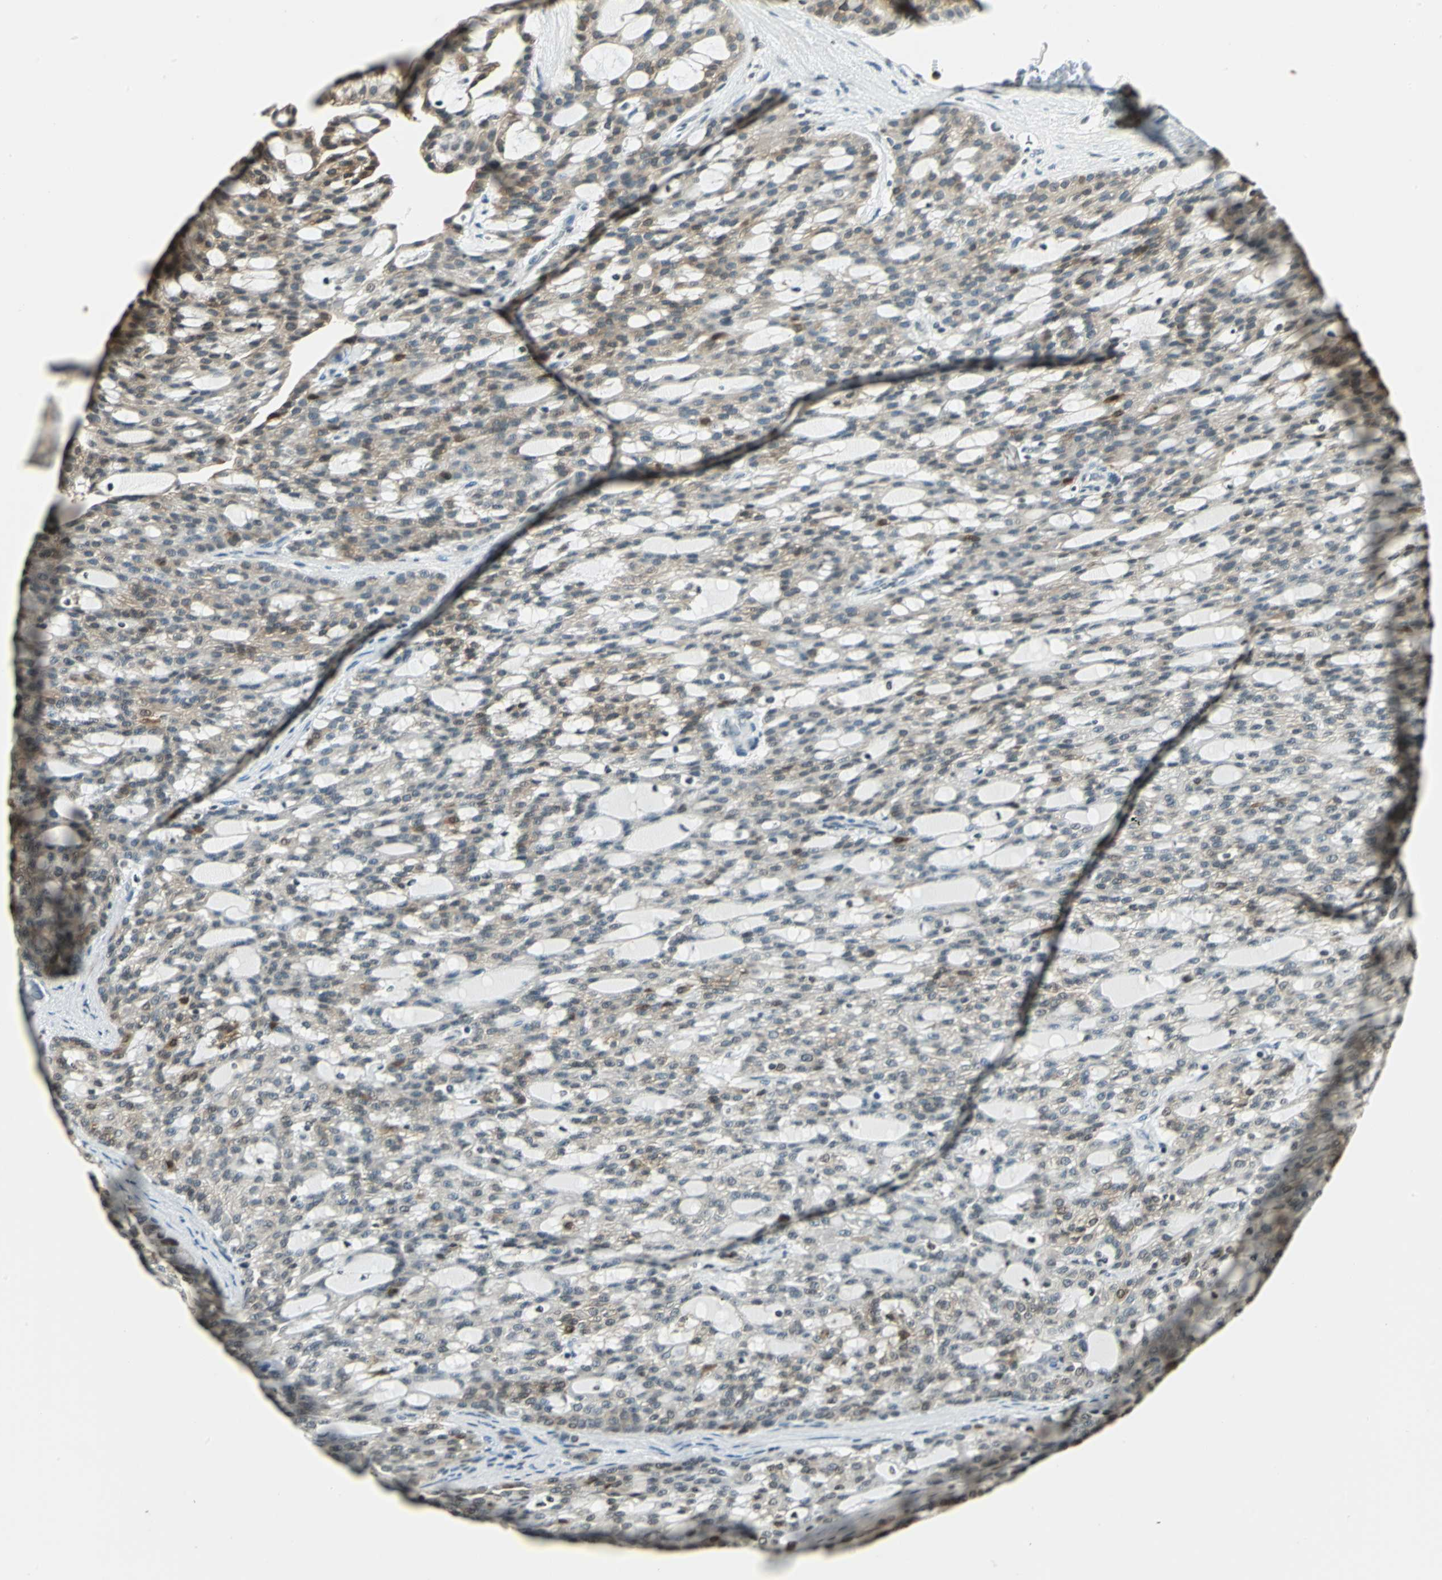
{"staining": {"intensity": "weak", "quantity": "25%-75%", "location": "cytoplasmic/membranous,nuclear"}, "tissue": "renal cancer", "cell_type": "Tumor cells", "image_type": "cancer", "snomed": [{"axis": "morphology", "description": "Adenocarcinoma, NOS"}, {"axis": "topography", "description": "Kidney"}], "caption": "Immunohistochemistry (IHC) micrograph of renal cancer stained for a protein (brown), which shows low levels of weak cytoplasmic/membranous and nuclear expression in approximately 25%-75% of tumor cells.", "gene": "LGALS3", "patient": {"sex": "male", "age": 63}}